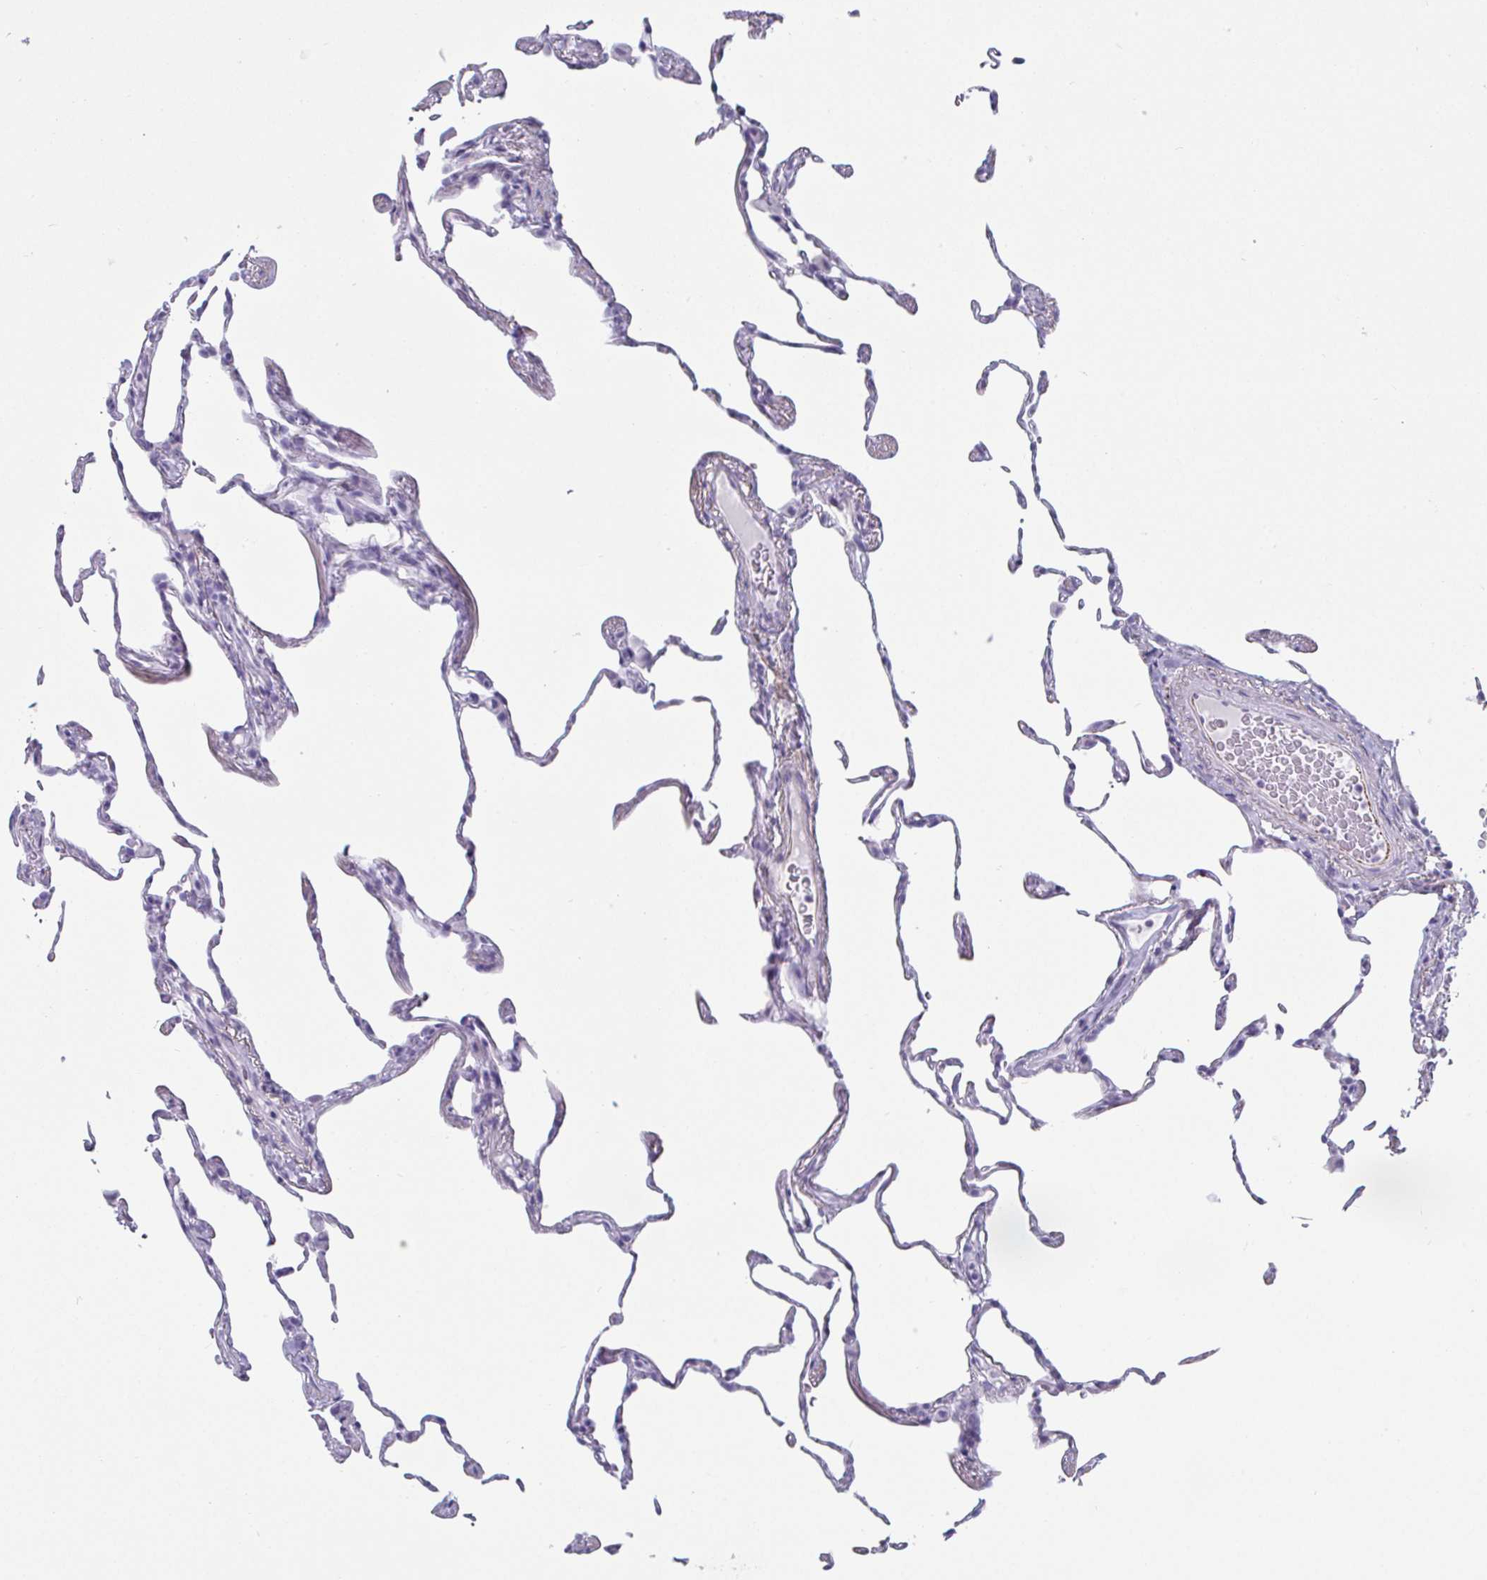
{"staining": {"intensity": "negative", "quantity": "none", "location": "none"}, "tissue": "lung", "cell_type": "Alveolar cells", "image_type": "normal", "snomed": [{"axis": "morphology", "description": "Normal tissue, NOS"}, {"axis": "topography", "description": "Lung"}], "caption": "An IHC micrograph of benign lung is shown. There is no staining in alveolar cells of lung. The staining is performed using DAB (3,3'-diaminobenzidine) brown chromogen with nuclei counter-stained in using hematoxylin.", "gene": "CREG2", "patient": {"sex": "female", "age": 57}}